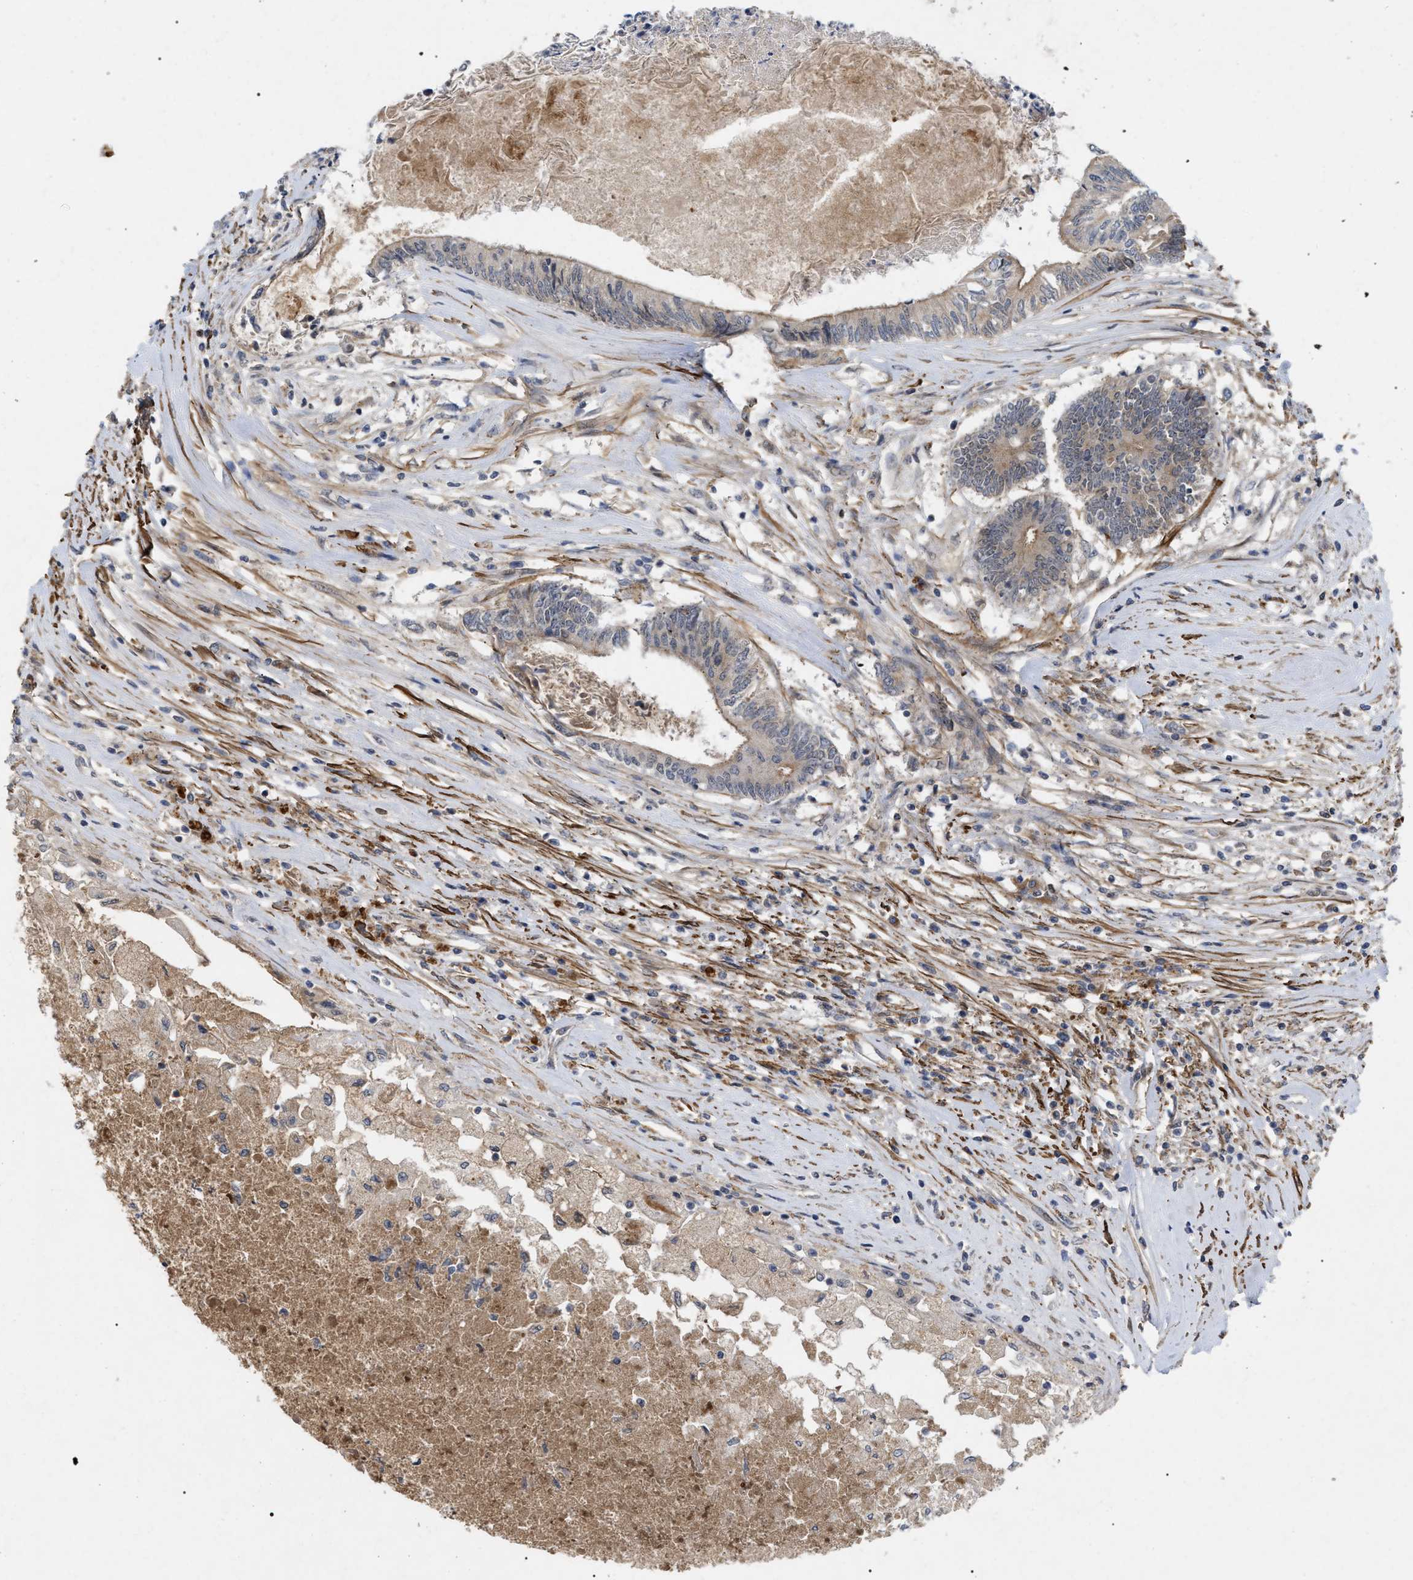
{"staining": {"intensity": "weak", "quantity": ">75%", "location": "cytoplasmic/membranous"}, "tissue": "colorectal cancer", "cell_type": "Tumor cells", "image_type": "cancer", "snomed": [{"axis": "morphology", "description": "Adenocarcinoma, NOS"}, {"axis": "topography", "description": "Rectum"}], "caption": "Immunohistochemical staining of adenocarcinoma (colorectal) shows low levels of weak cytoplasmic/membranous protein staining in about >75% of tumor cells.", "gene": "ST6GALNAC6", "patient": {"sex": "male", "age": 63}}